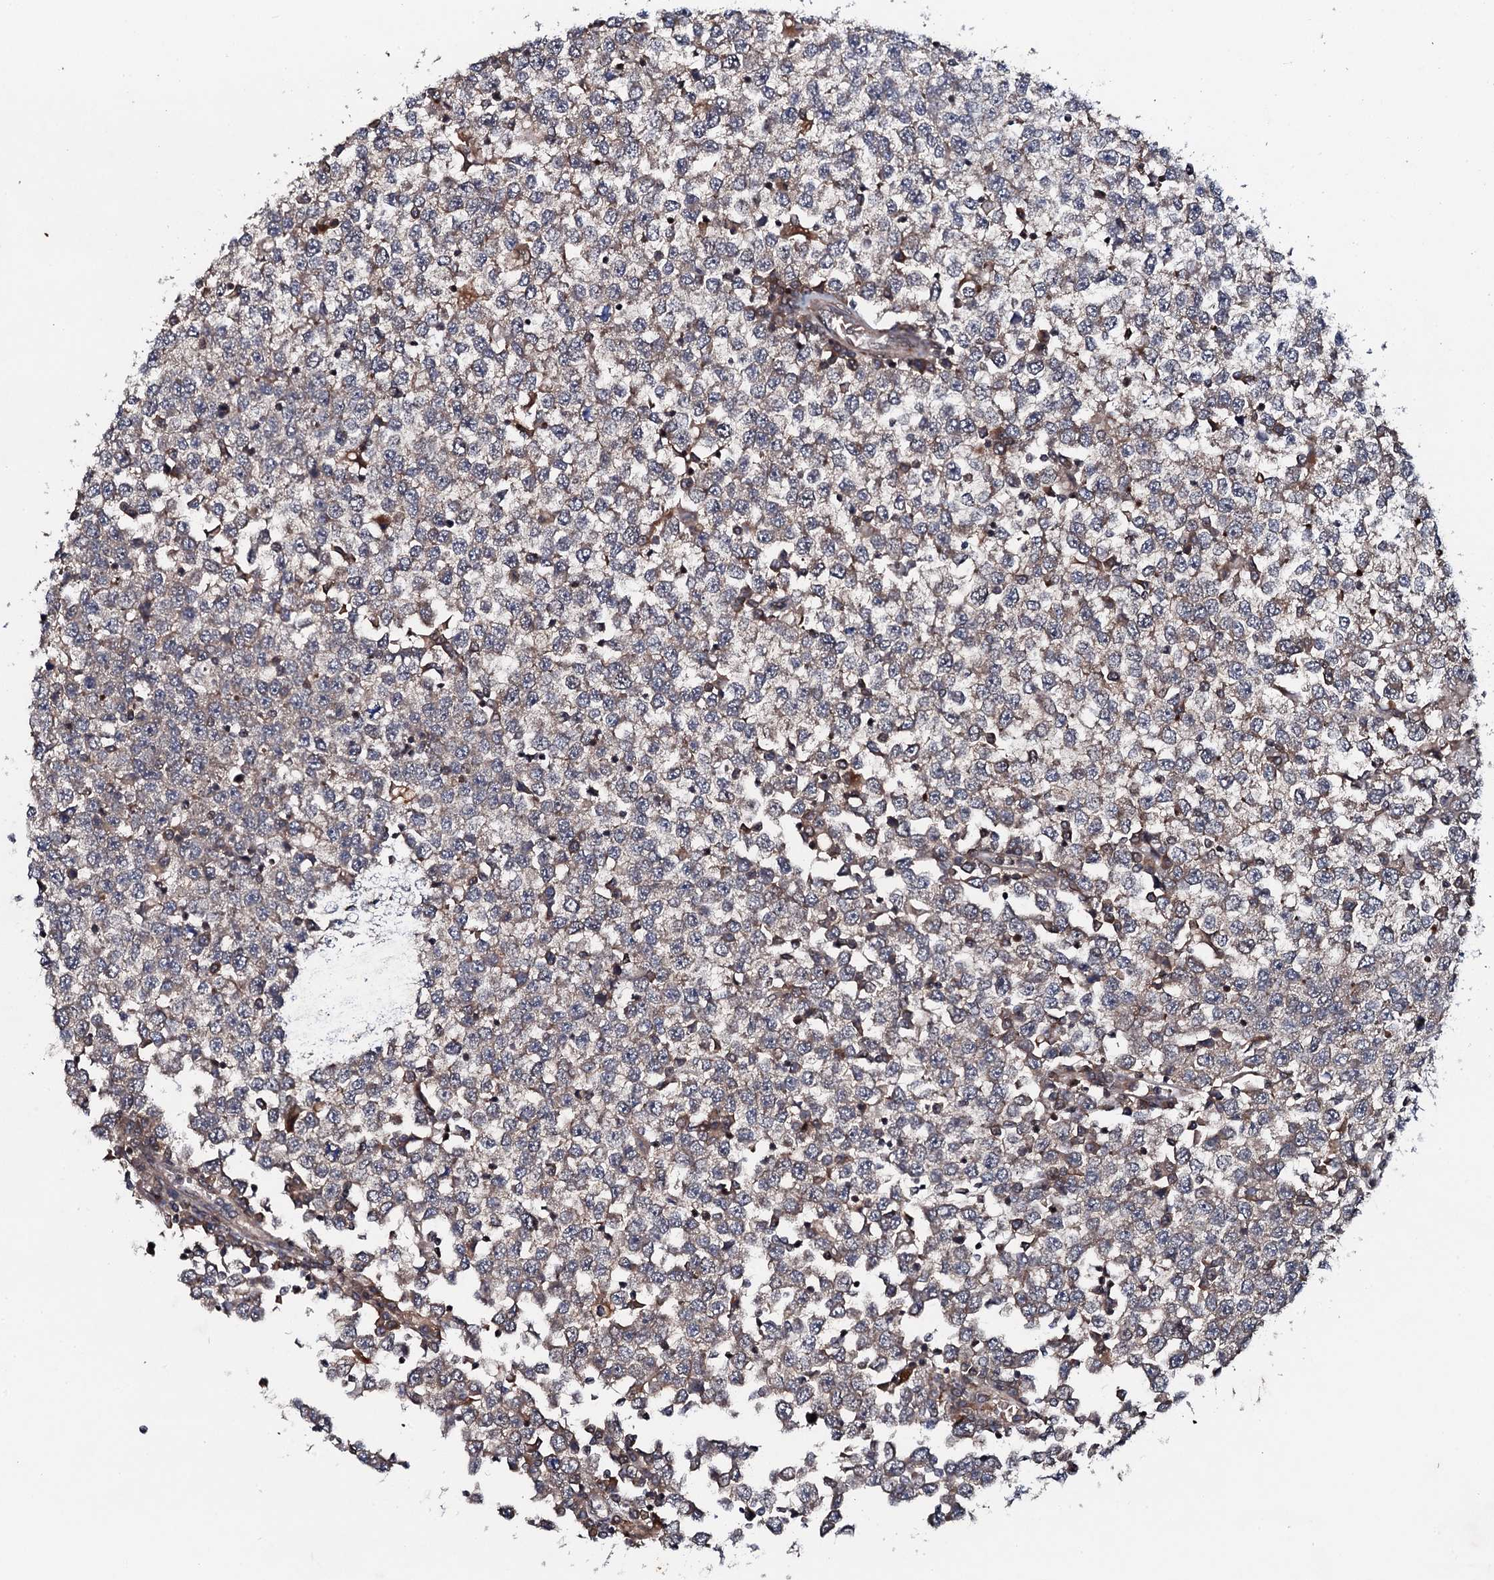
{"staining": {"intensity": "weak", "quantity": "25%-75%", "location": "cytoplasmic/membranous"}, "tissue": "testis cancer", "cell_type": "Tumor cells", "image_type": "cancer", "snomed": [{"axis": "morphology", "description": "Seminoma, NOS"}, {"axis": "topography", "description": "Testis"}], "caption": "Immunohistochemical staining of seminoma (testis) displays weak cytoplasmic/membranous protein positivity in approximately 25%-75% of tumor cells.", "gene": "FAM111A", "patient": {"sex": "male", "age": 65}}